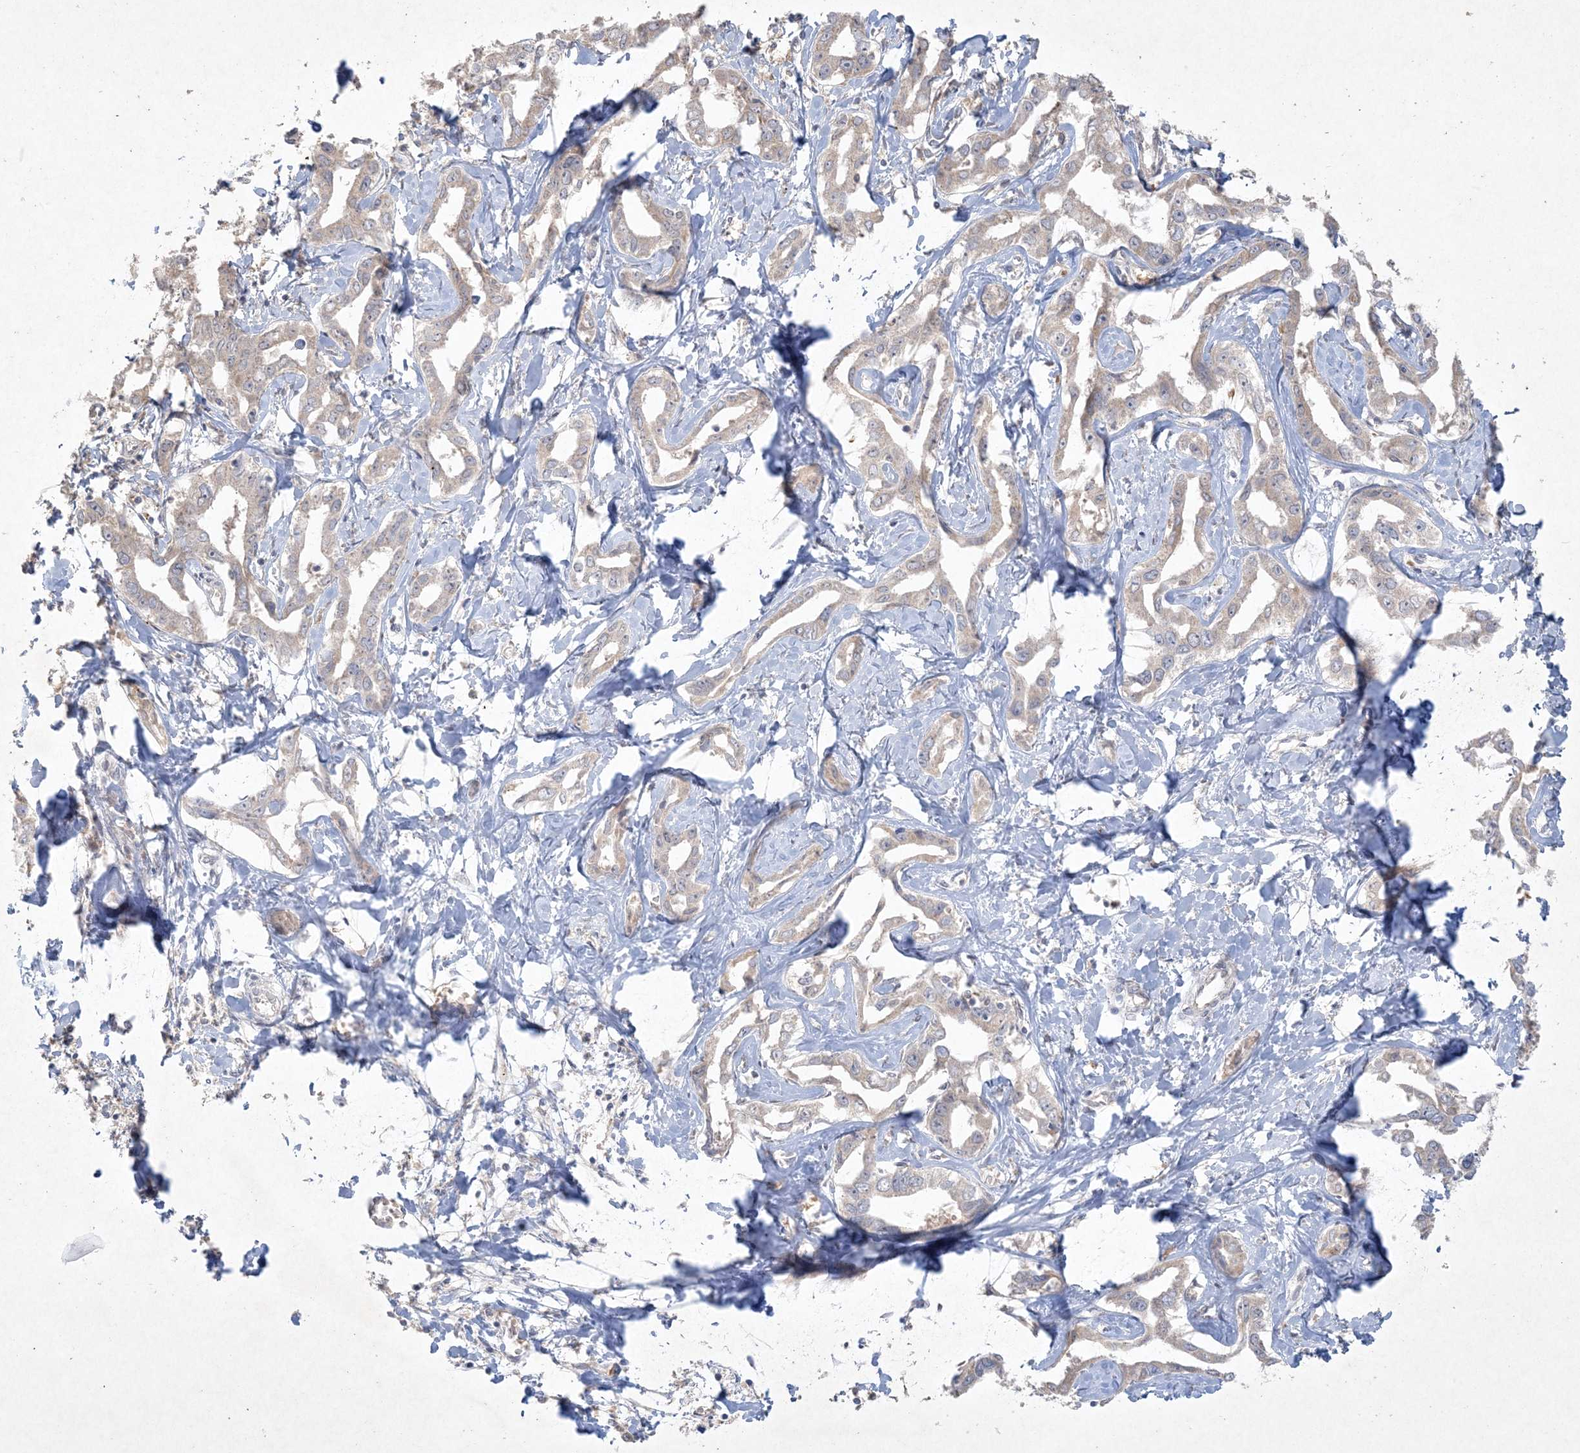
{"staining": {"intensity": "negative", "quantity": "none", "location": "none"}, "tissue": "liver cancer", "cell_type": "Tumor cells", "image_type": "cancer", "snomed": [{"axis": "morphology", "description": "Cholangiocarcinoma"}, {"axis": "topography", "description": "Liver"}], "caption": "Tumor cells show no significant staining in liver cancer (cholangiocarcinoma).", "gene": "NRBP2", "patient": {"sex": "male", "age": 59}}